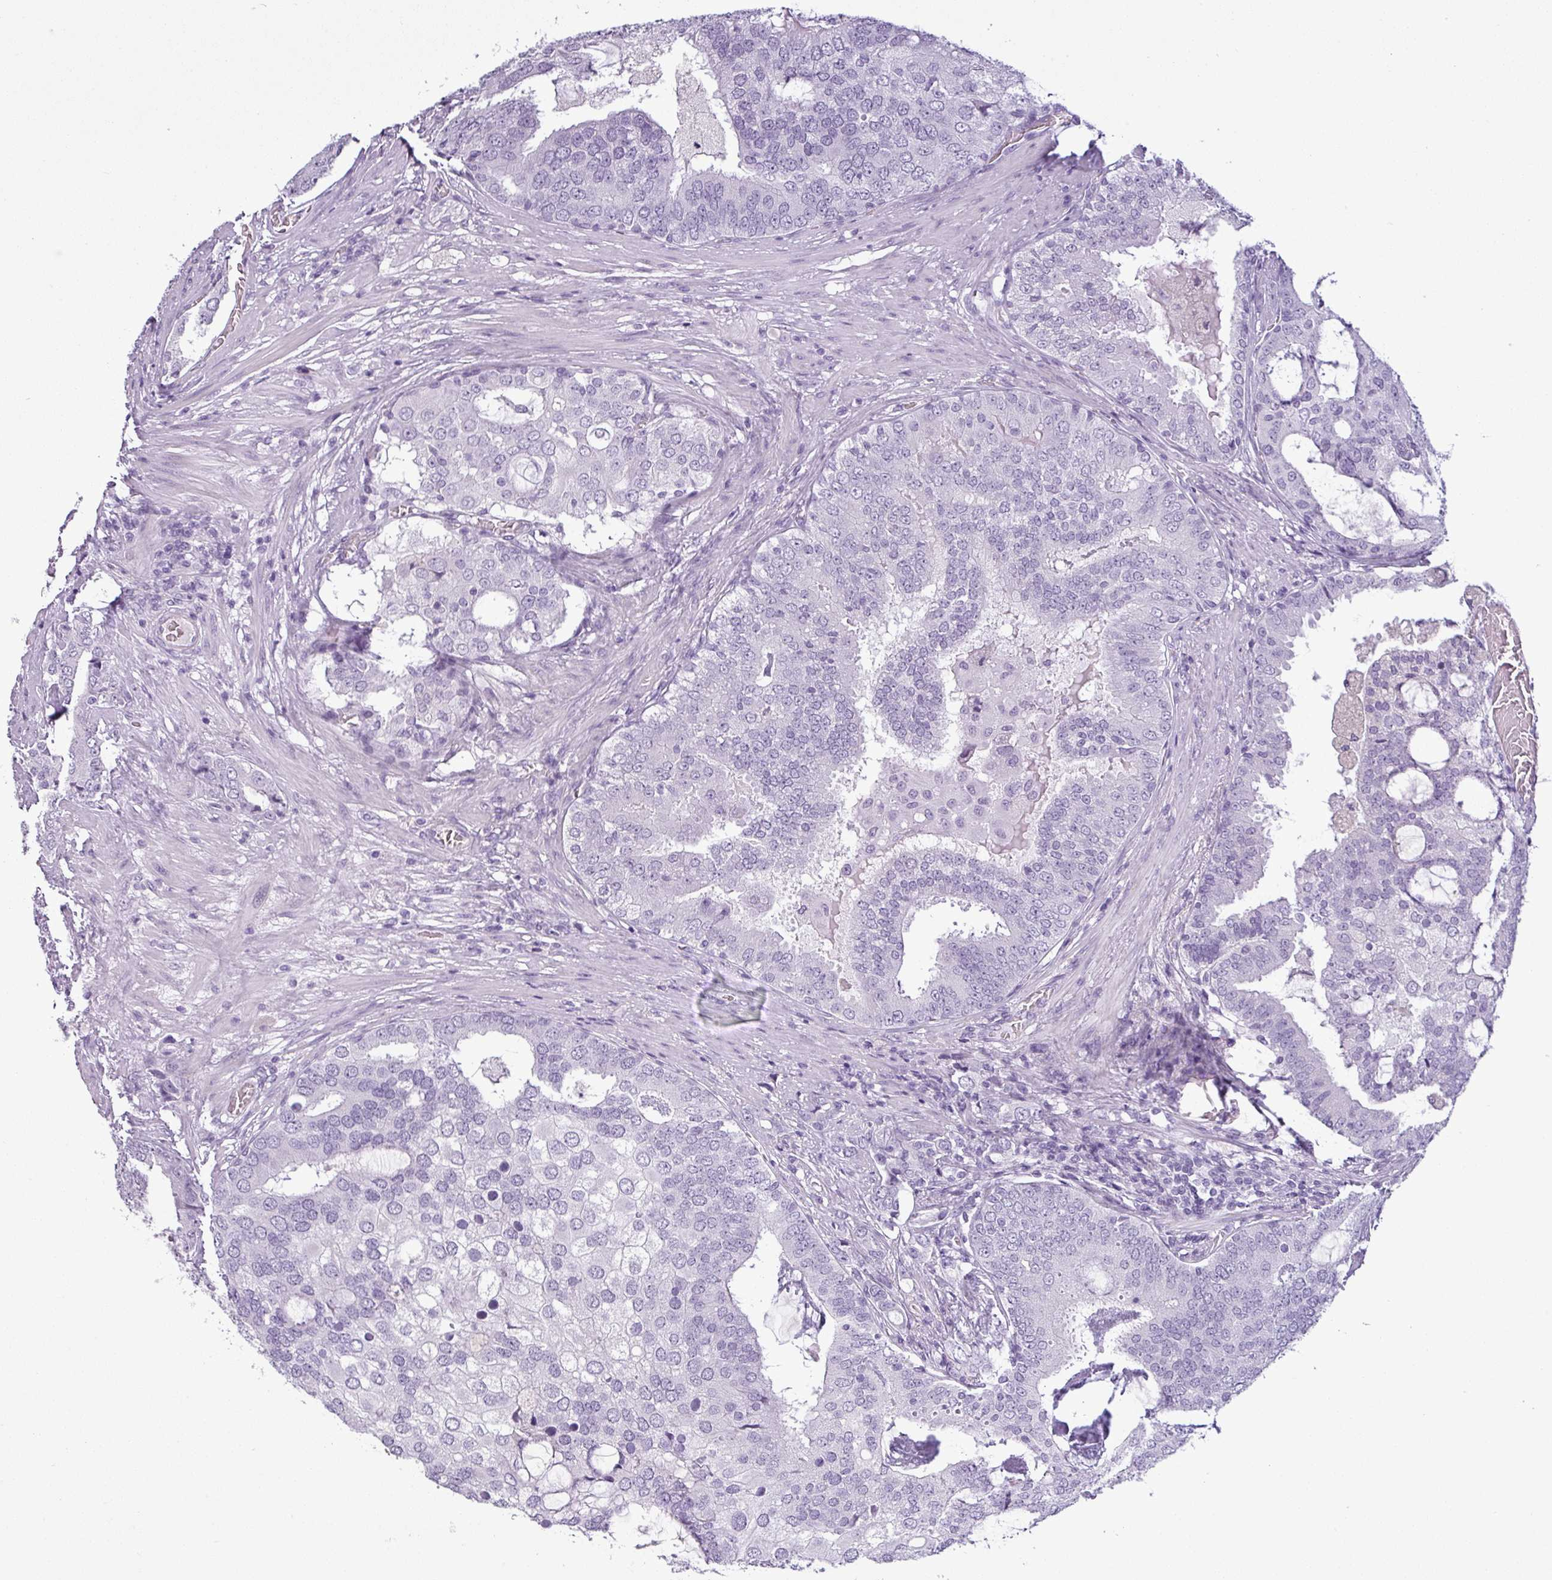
{"staining": {"intensity": "negative", "quantity": "none", "location": "none"}, "tissue": "prostate cancer", "cell_type": "Tumor cells", "image_type": "cancer", "snomed": [{"axis": "morphology", "description": "Adenocarcinoma, High grade"}, {"axis": "topography", "description": "Prostate"}], "caption": "Photomicrograph shows no protein expression in tumor cells of high-grade adenocarcinoma (prostate) tissue.", "gene": "CDH16", "patient": {"sex": "male", "age": 55}}